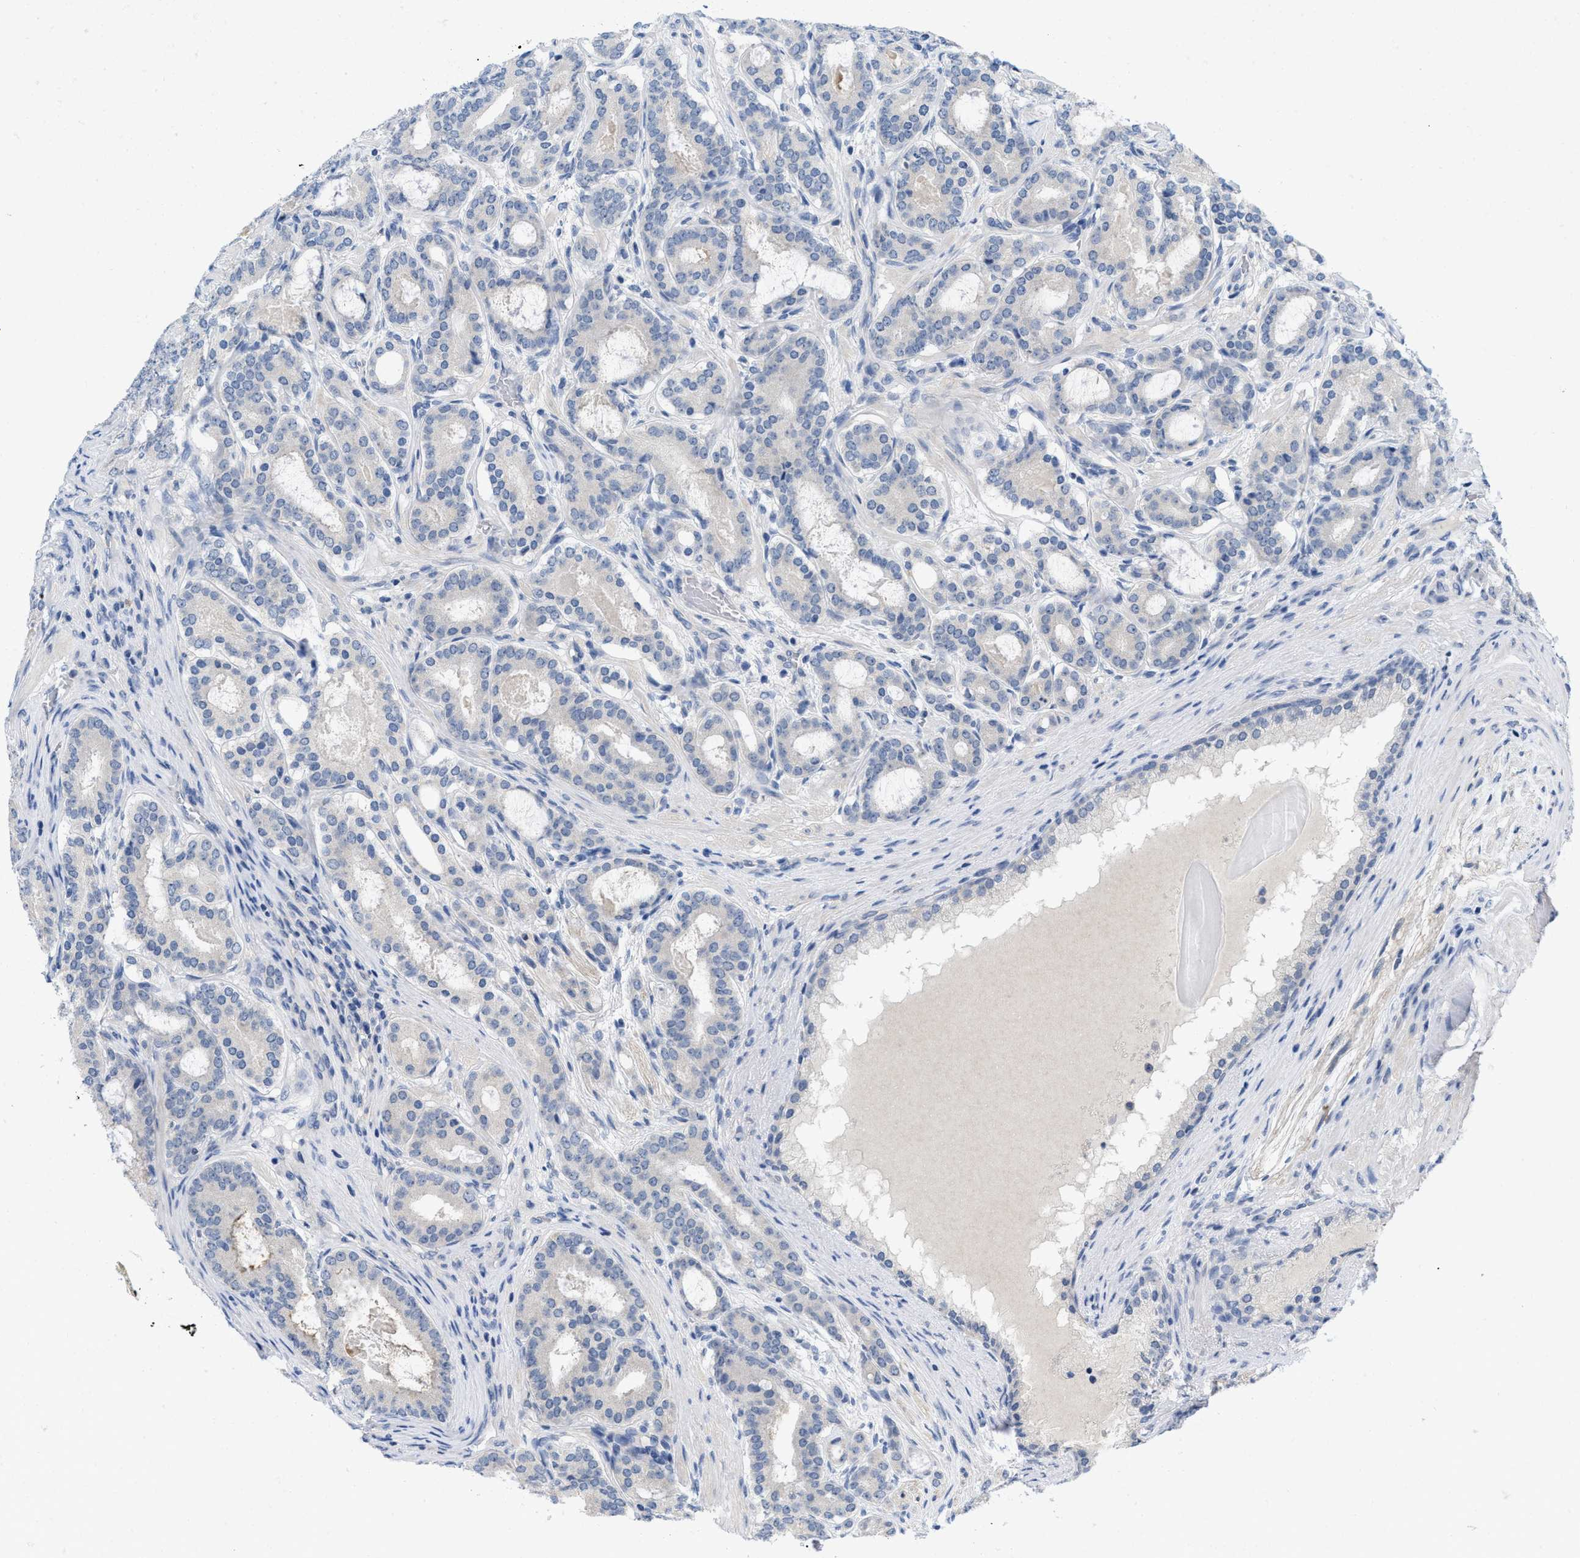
{"staining": {"intensity": "negative", "quantity": "none", "location": "none"}, "tissue": "prostate cancer", "cell_type": "Tumor cells", "image_type": "cancer", "snomed": [{"axis": "morphology", "description": "Adenocarcinoma, High grade"}, {"axis": "topography", "description": "Prostate"}], "caption": "The micrograph exhibits no staining of tumor cells in prostate high-grade adenocarcinoma.", "gene": "PYY", "patient": {"sex": "male", "age": 60}}